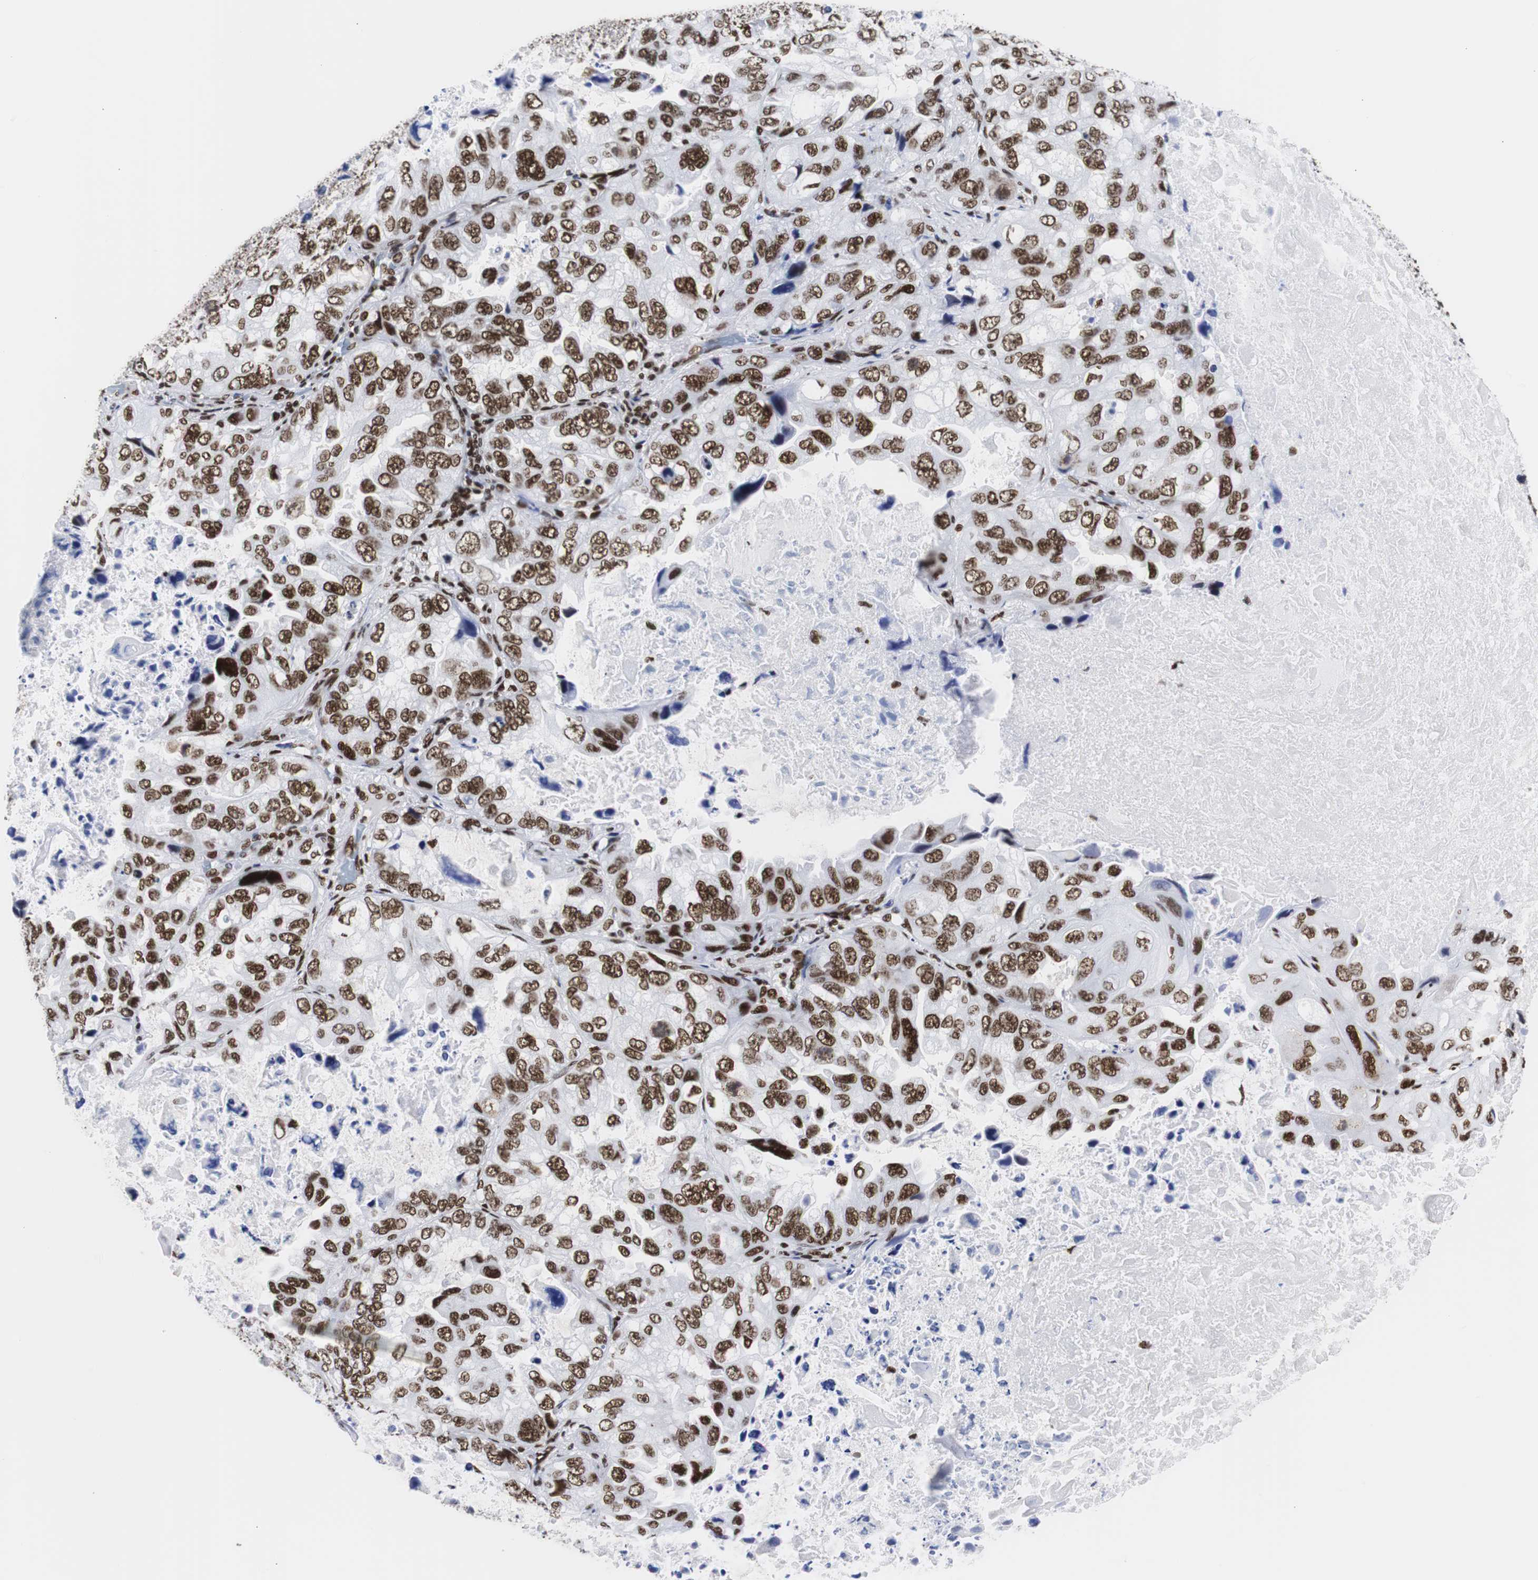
{"staining": {"intensity": "strong", "quantity": ">75%", "location": "nuclear"}, "tissue": "lung cancer", "cell_type": "Tumor cells", "image_type": "cancer", "snomed": [{"axis": "morphology", "description": "Squamous cell carcinoma, NOS"}, {"axis": "topography", "description": "Lung"}], "caption": "Protein expression by immunohistochemistry exhibits strong nuclear staining in approximately >75% of tumor cells in squamous cell carcinoma (lung).", "gene": "HNRNPH2", "patient": {"sex": "female", "age": 73}}